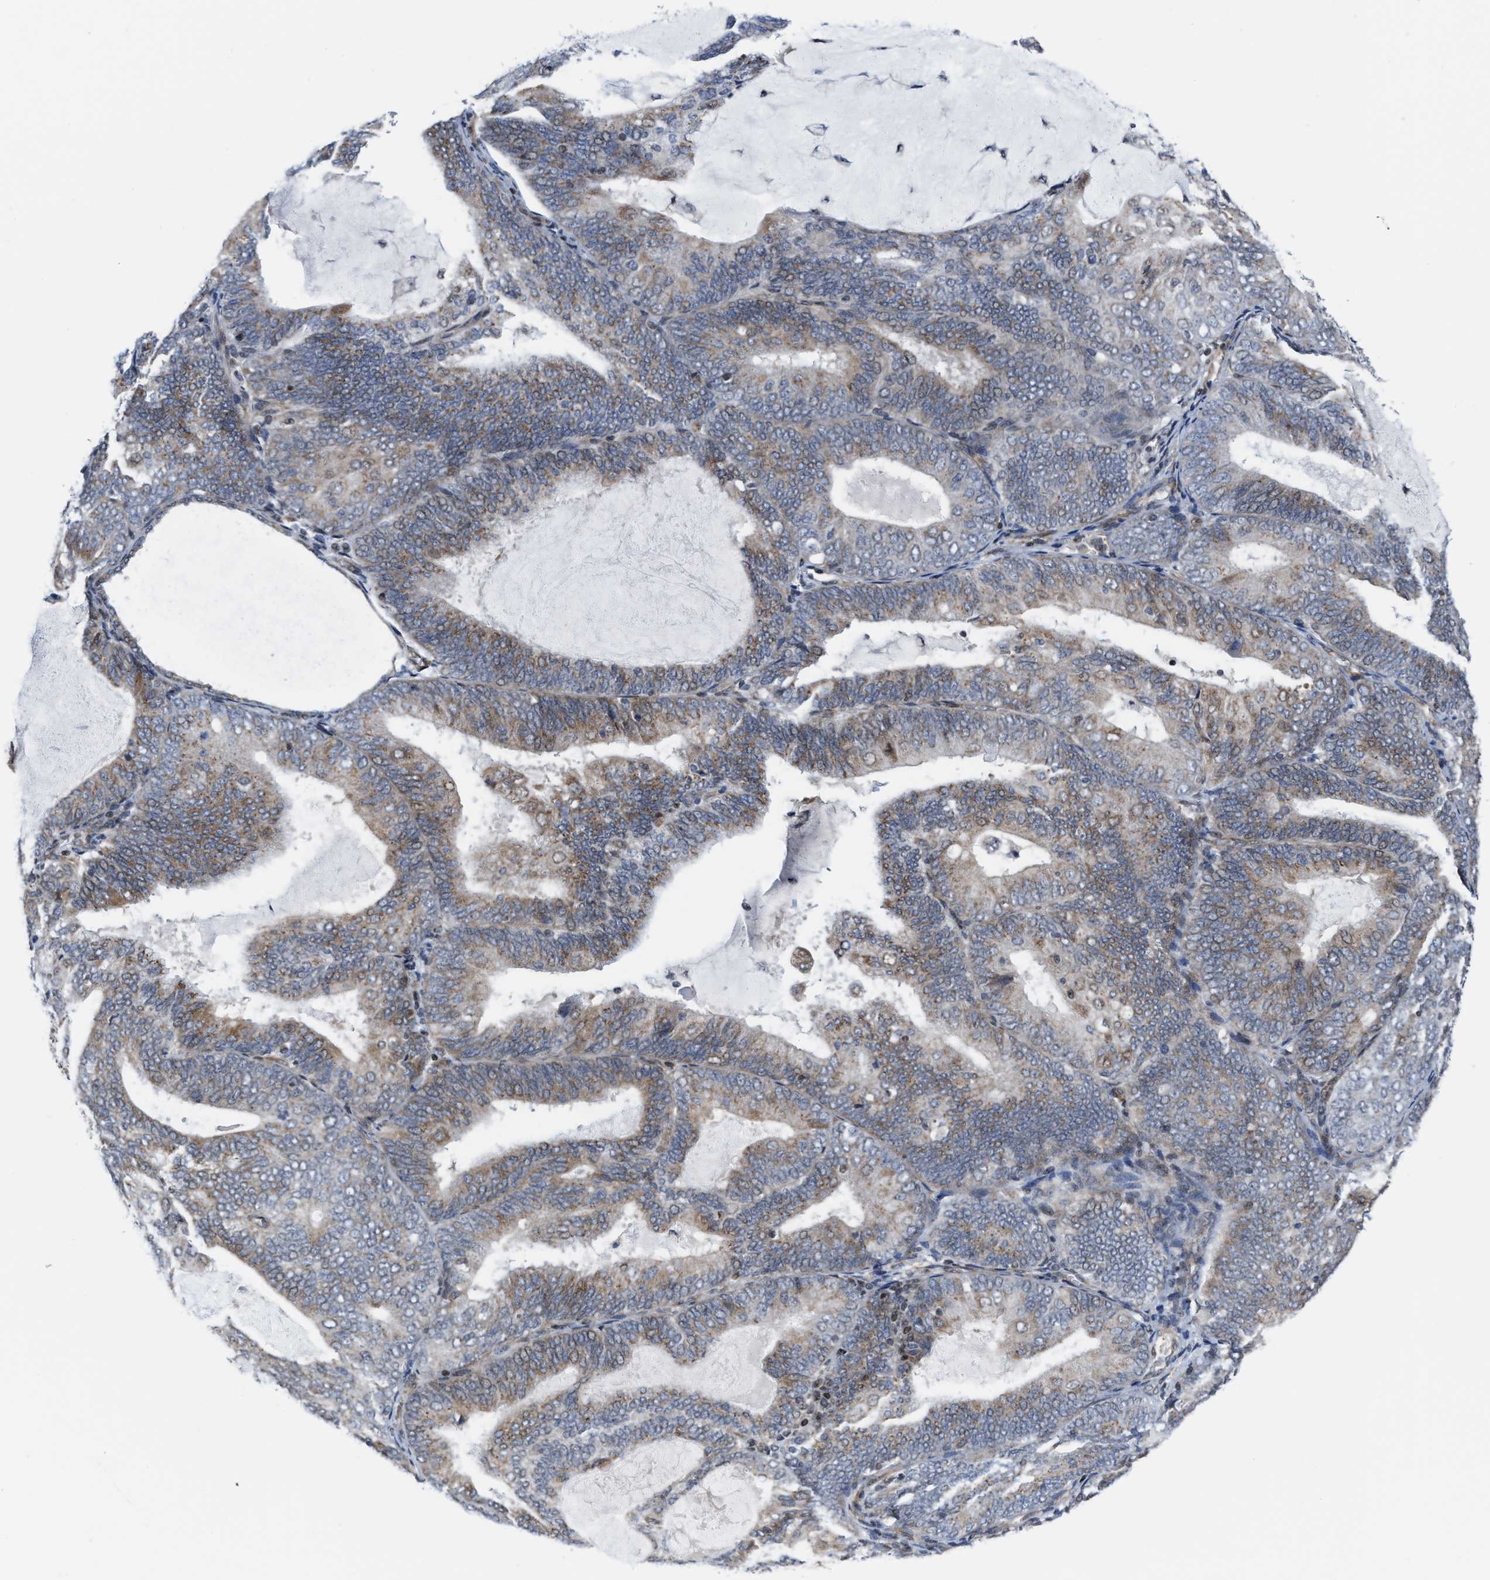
{"staining": {"intensity": "weak", "quantity": ">75%", "location": "cytoplasmic/membranous"}, "tissue": "endometrial cancer", "cell_type": "Tumor cells", "image_type": "cancer", "snomed": [{"axis": "morphology", "description": "Adenocarcinoma, NOS"}, {"axis": "topography", "description": "Endometrium"}], "caption": "Endometrial cancer (adenocarcinoma) stained with DAB immunohistochemistry (IHC) displays low levels of weak cytoplasmic/membranous positivity in approximately >75% of tumor cells.", "gene": "TGFB1I1", "patient": {"sex": "female", "age": 81}}